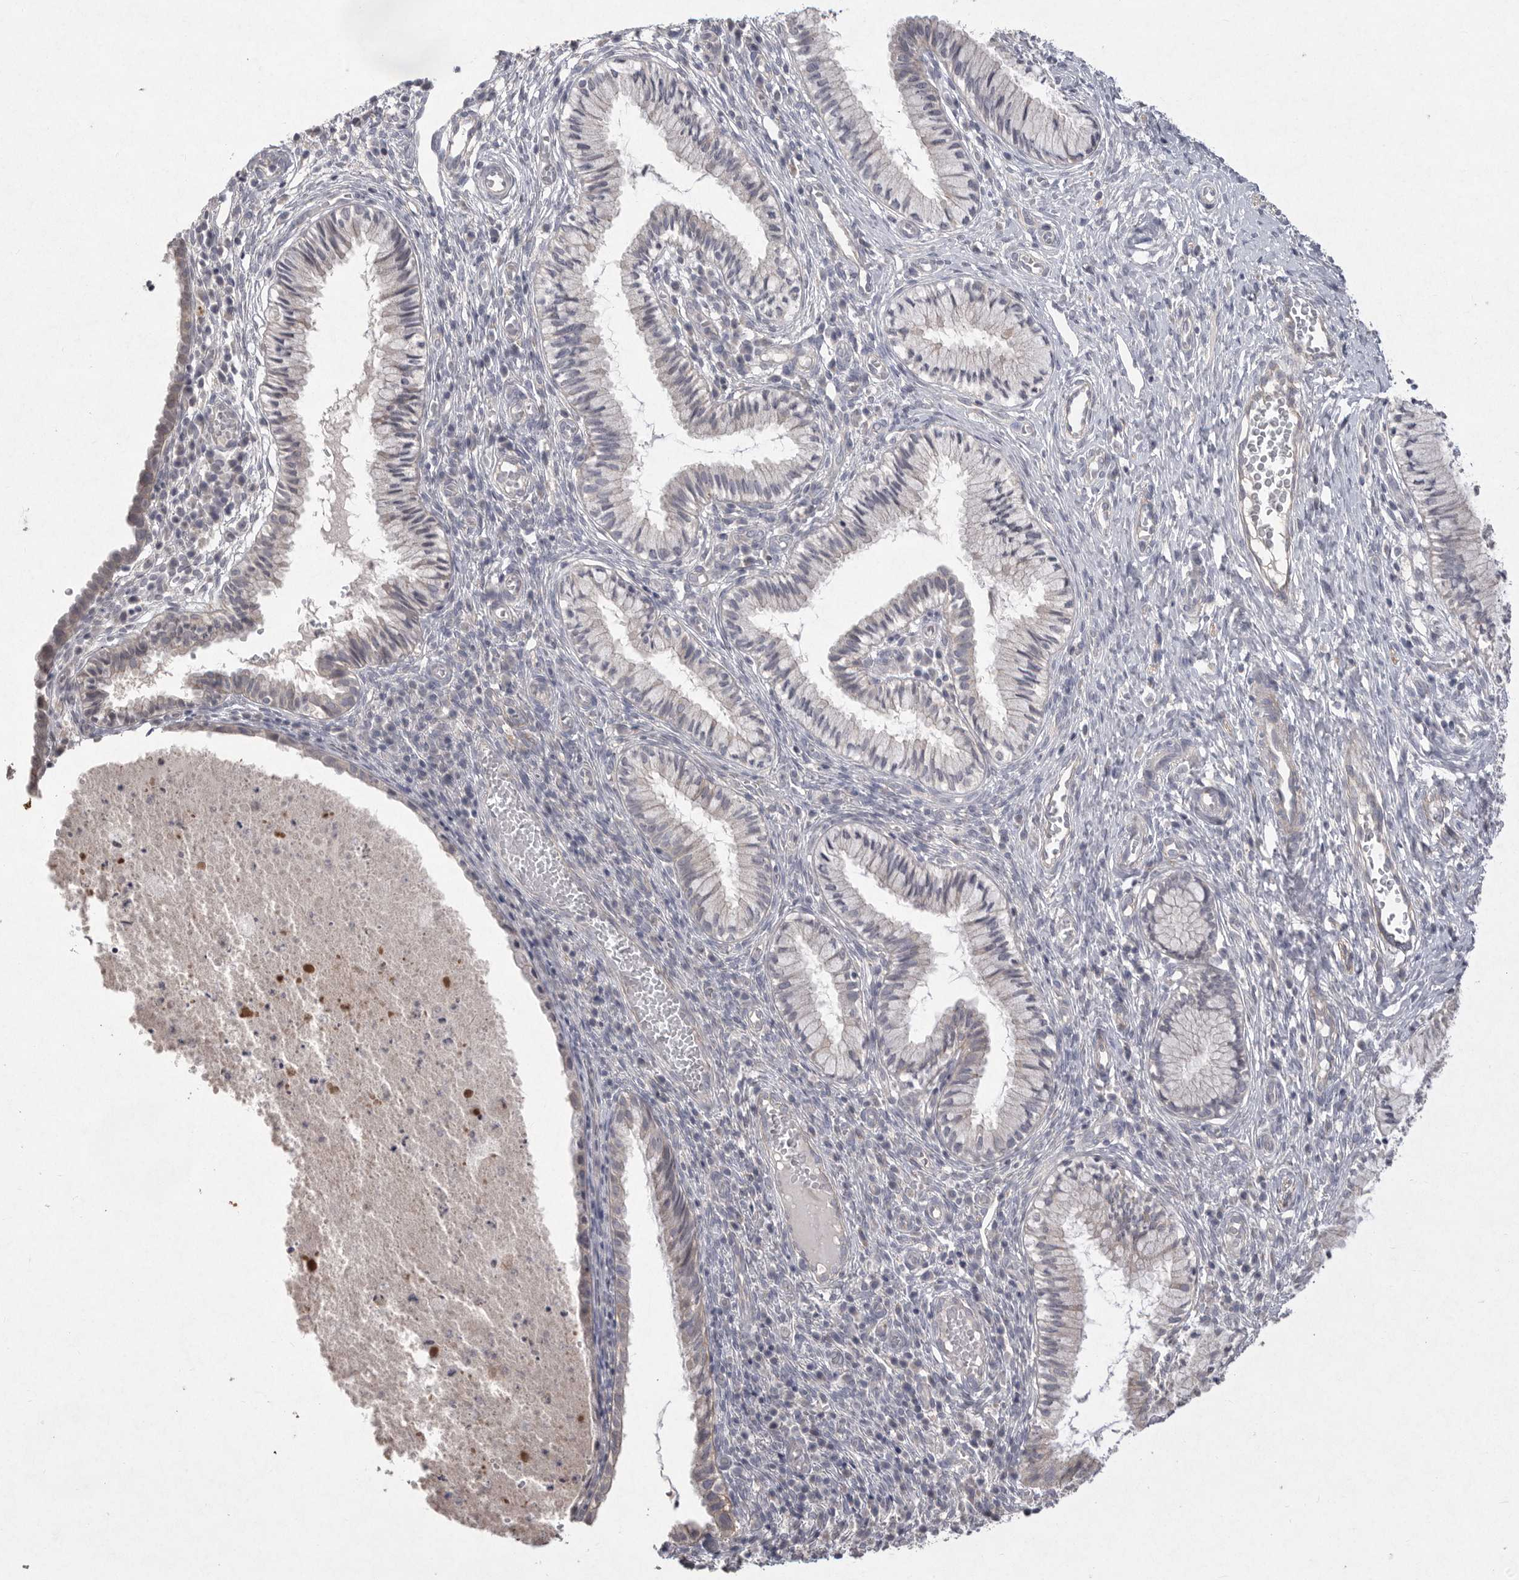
{"staining": {"intensity": "negative", "quantity": "none", "location": "none"}, "tissue": "cervix", "cell_type": "Glandular cells", "image_type": "normal", "snomed": [{"axis": "morphology", "description": "Normal tissue, NOS"}, {"axis": "topography", "description": "Cervix"}], "caption": "Cervix stained for a protein using IHC reveals no expression glandular cells.", "gene": "VANGL2", "patient": {"sex": "female", "age": 27}}